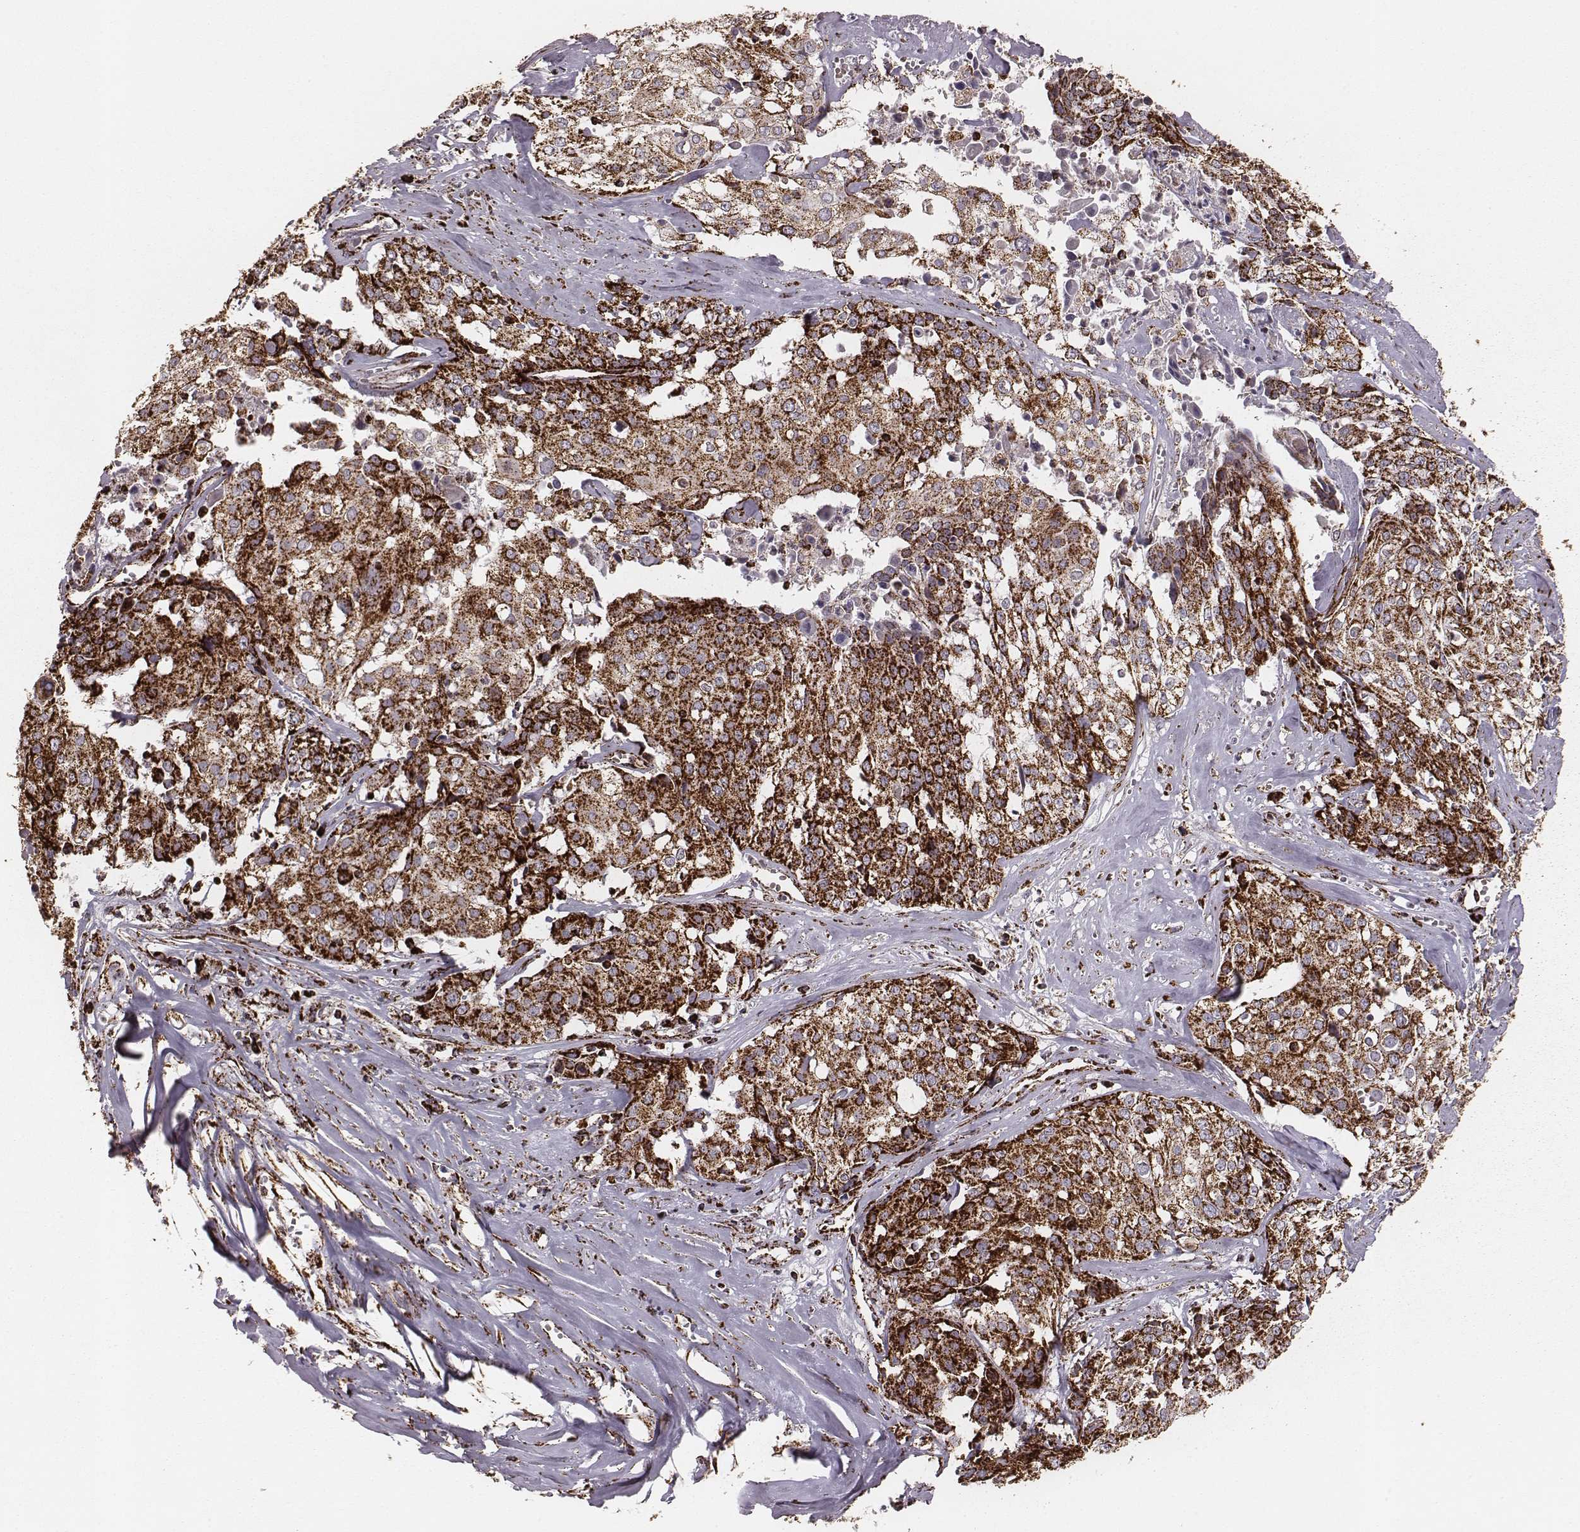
{"staining": {"intensity": "strong", "quantity": ">75%", "location": "cytoplasmic/membranous"}, "tissue": "cervical cancer", "cell_type": "Tumor cells", "image_type": "cancer", "snomed": [{"axis": "morphology", "description": "Squamous cell carcinoma, NOS"}, {"axis": "topography", "description": "Cervix"}], "caption": "The immunohistochemical stain labels strong cytoplasmic/membranous staining in tumor cells of cervical cancer tissue.", "gene": "TUFM", "patient": {"sex": "female", "age": 39}}